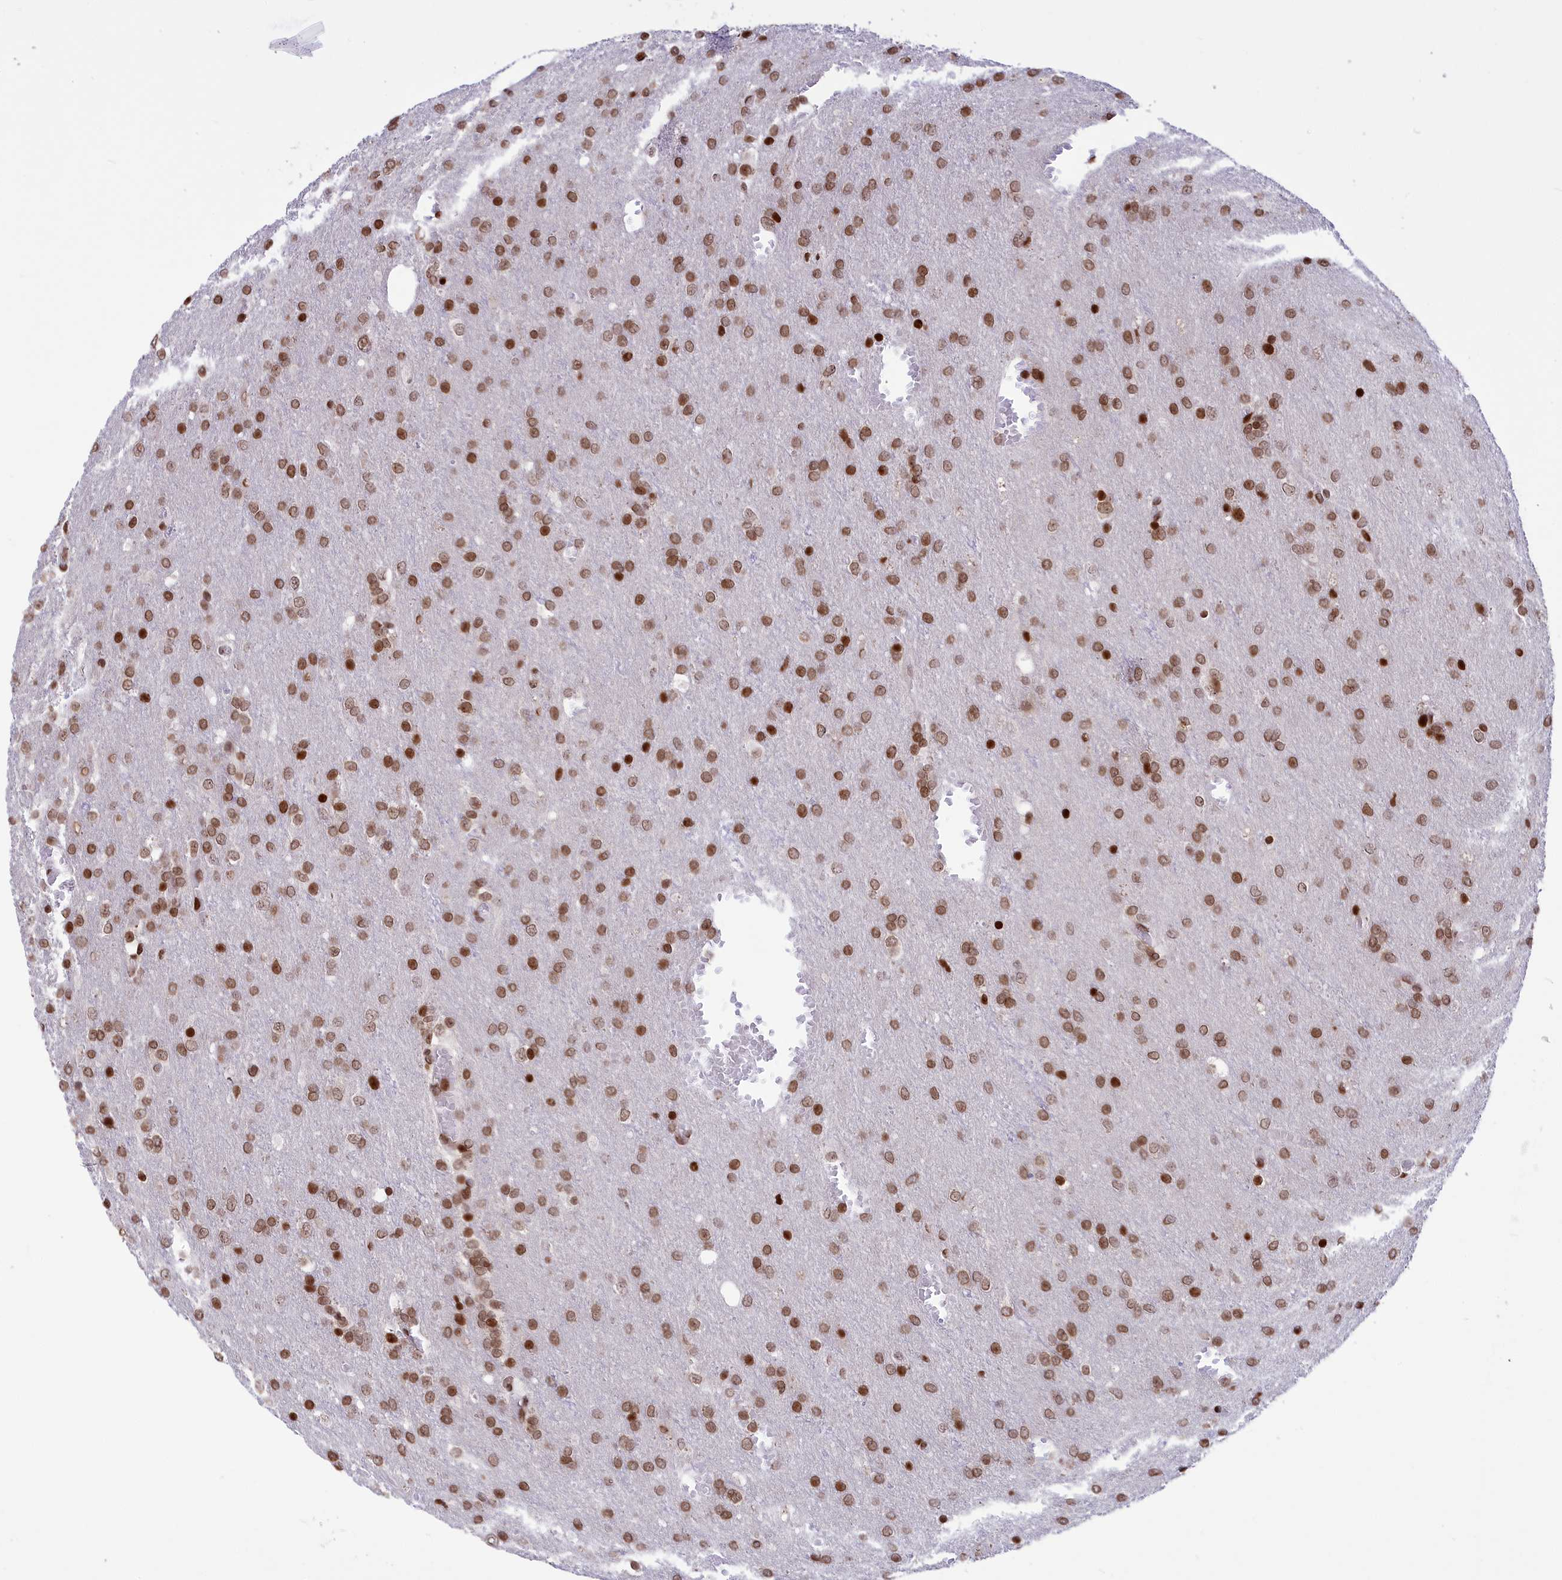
{"staining": {"intensity": "moderate", "quantity": ">75%", "location": "nuclear"}, "tissue": "glioma", "cell_type": "Tumor cells", "image_type": "cancer", "snomed": [{"axis": "morphology", "description": "Glioma, malignant, High grade"}, {"axis": "topography", "description": "Brain"}], "caption": "Immunohistochemistry photomicrograph of neoplastic tissue: human glioma stained using immunohistochemistry shows medium levels of moderate protein expression localized specifically in the nuclear of tumor cells, appearing as a nuclear brown color.", "gene": "TET2", "patient": {"sex": "female", "age": 74}}